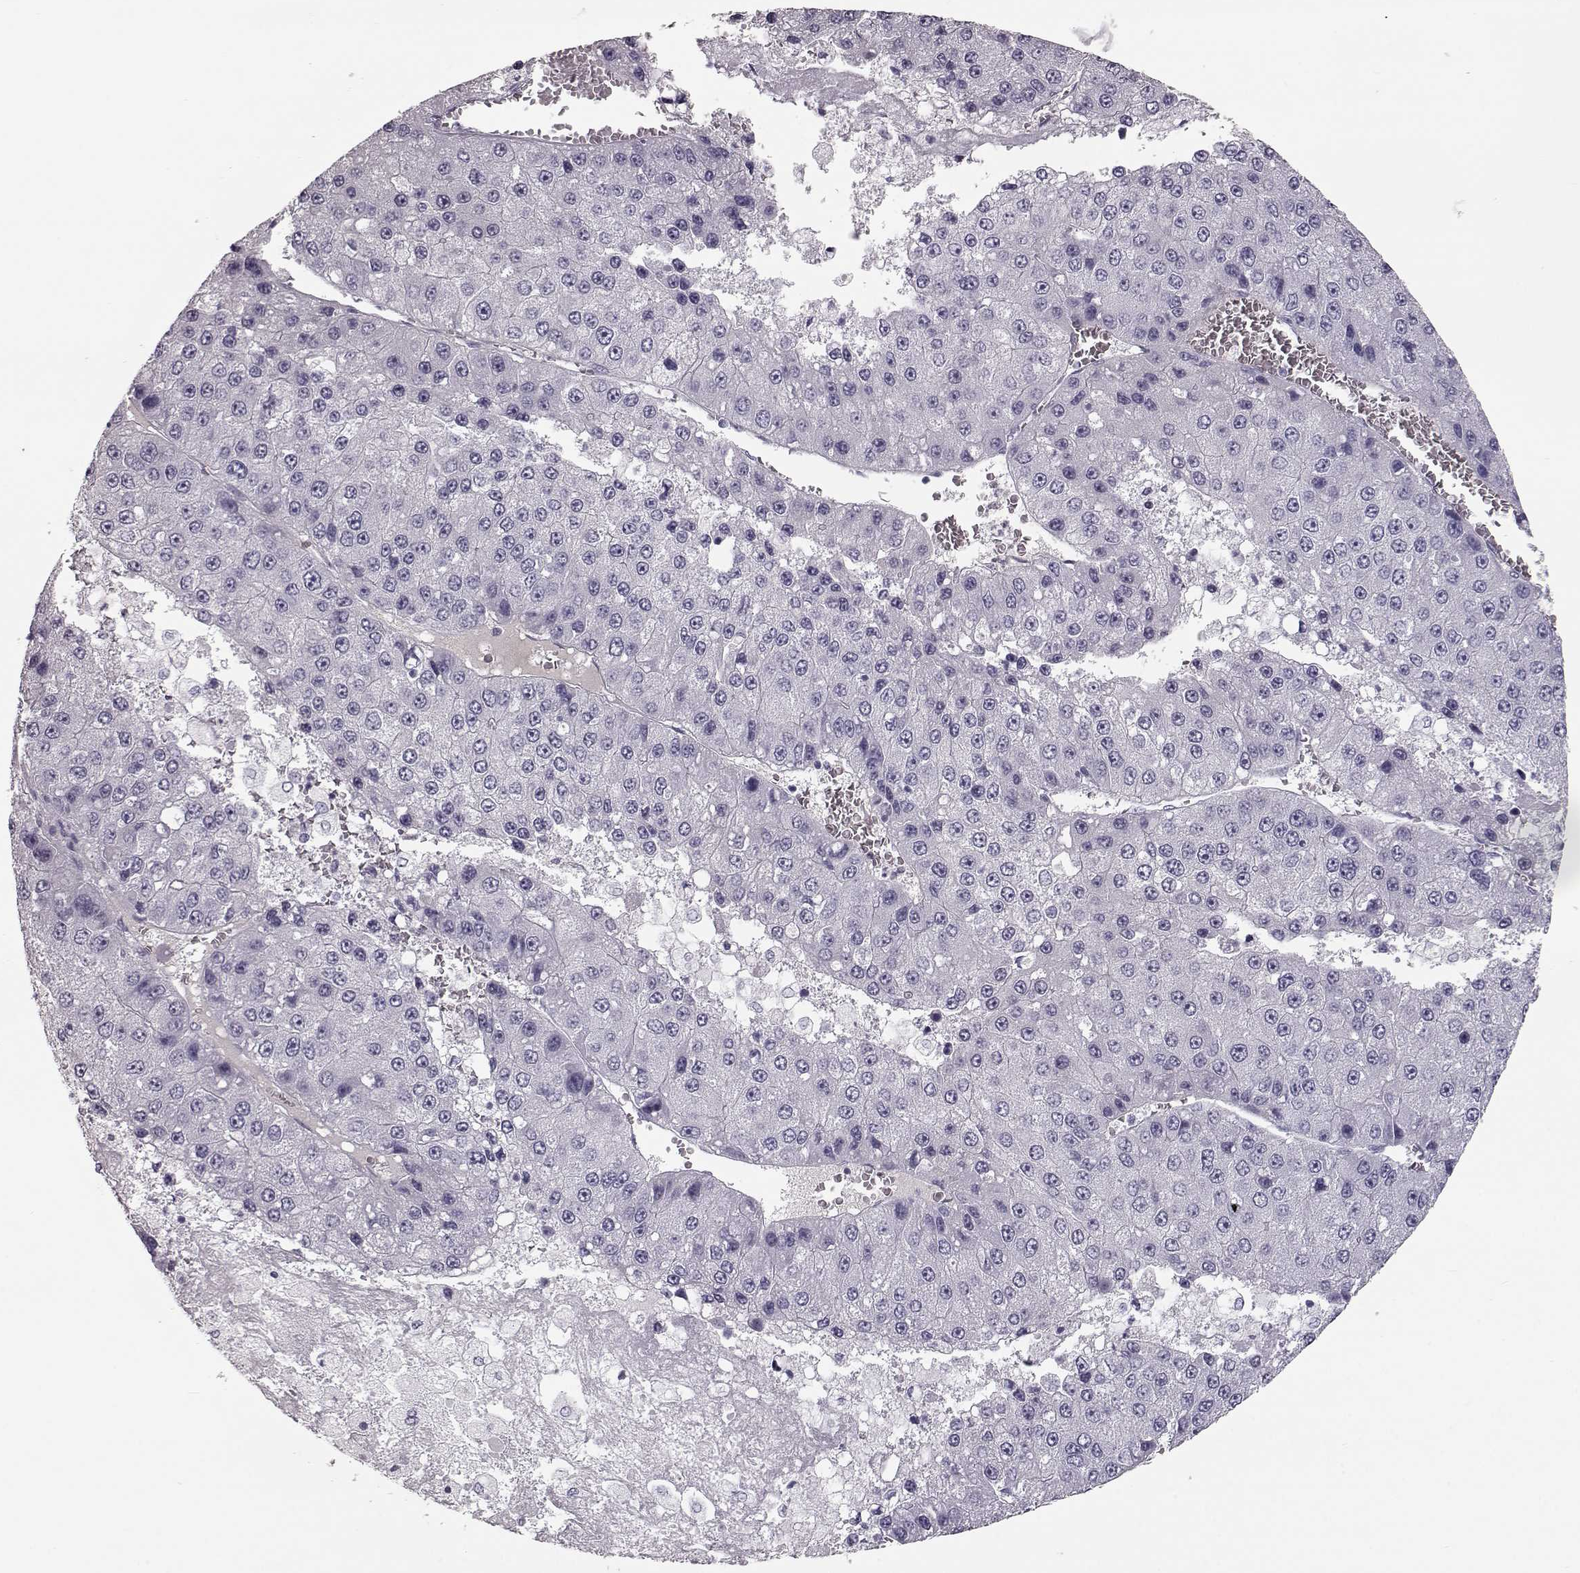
{"staining": {"intensity": "negative", "quantity": "none", "location": "none"}, "tissue": "liver cancer", "cell_type": "Tumor cells", "image_type": "cancer", "snomed": [{"axis": "morphology", "description": "Carcinoma, Hepatocellular, NOS"}, {"axis": "topography", "description": "Liver"}], "caption": "Liver cancer stained for a protein using immunohistochemistry (IHC) demonstrates no staining tumor cells.", "gene": "CCL19", "patient": {"sex": "female", "age": 73}}